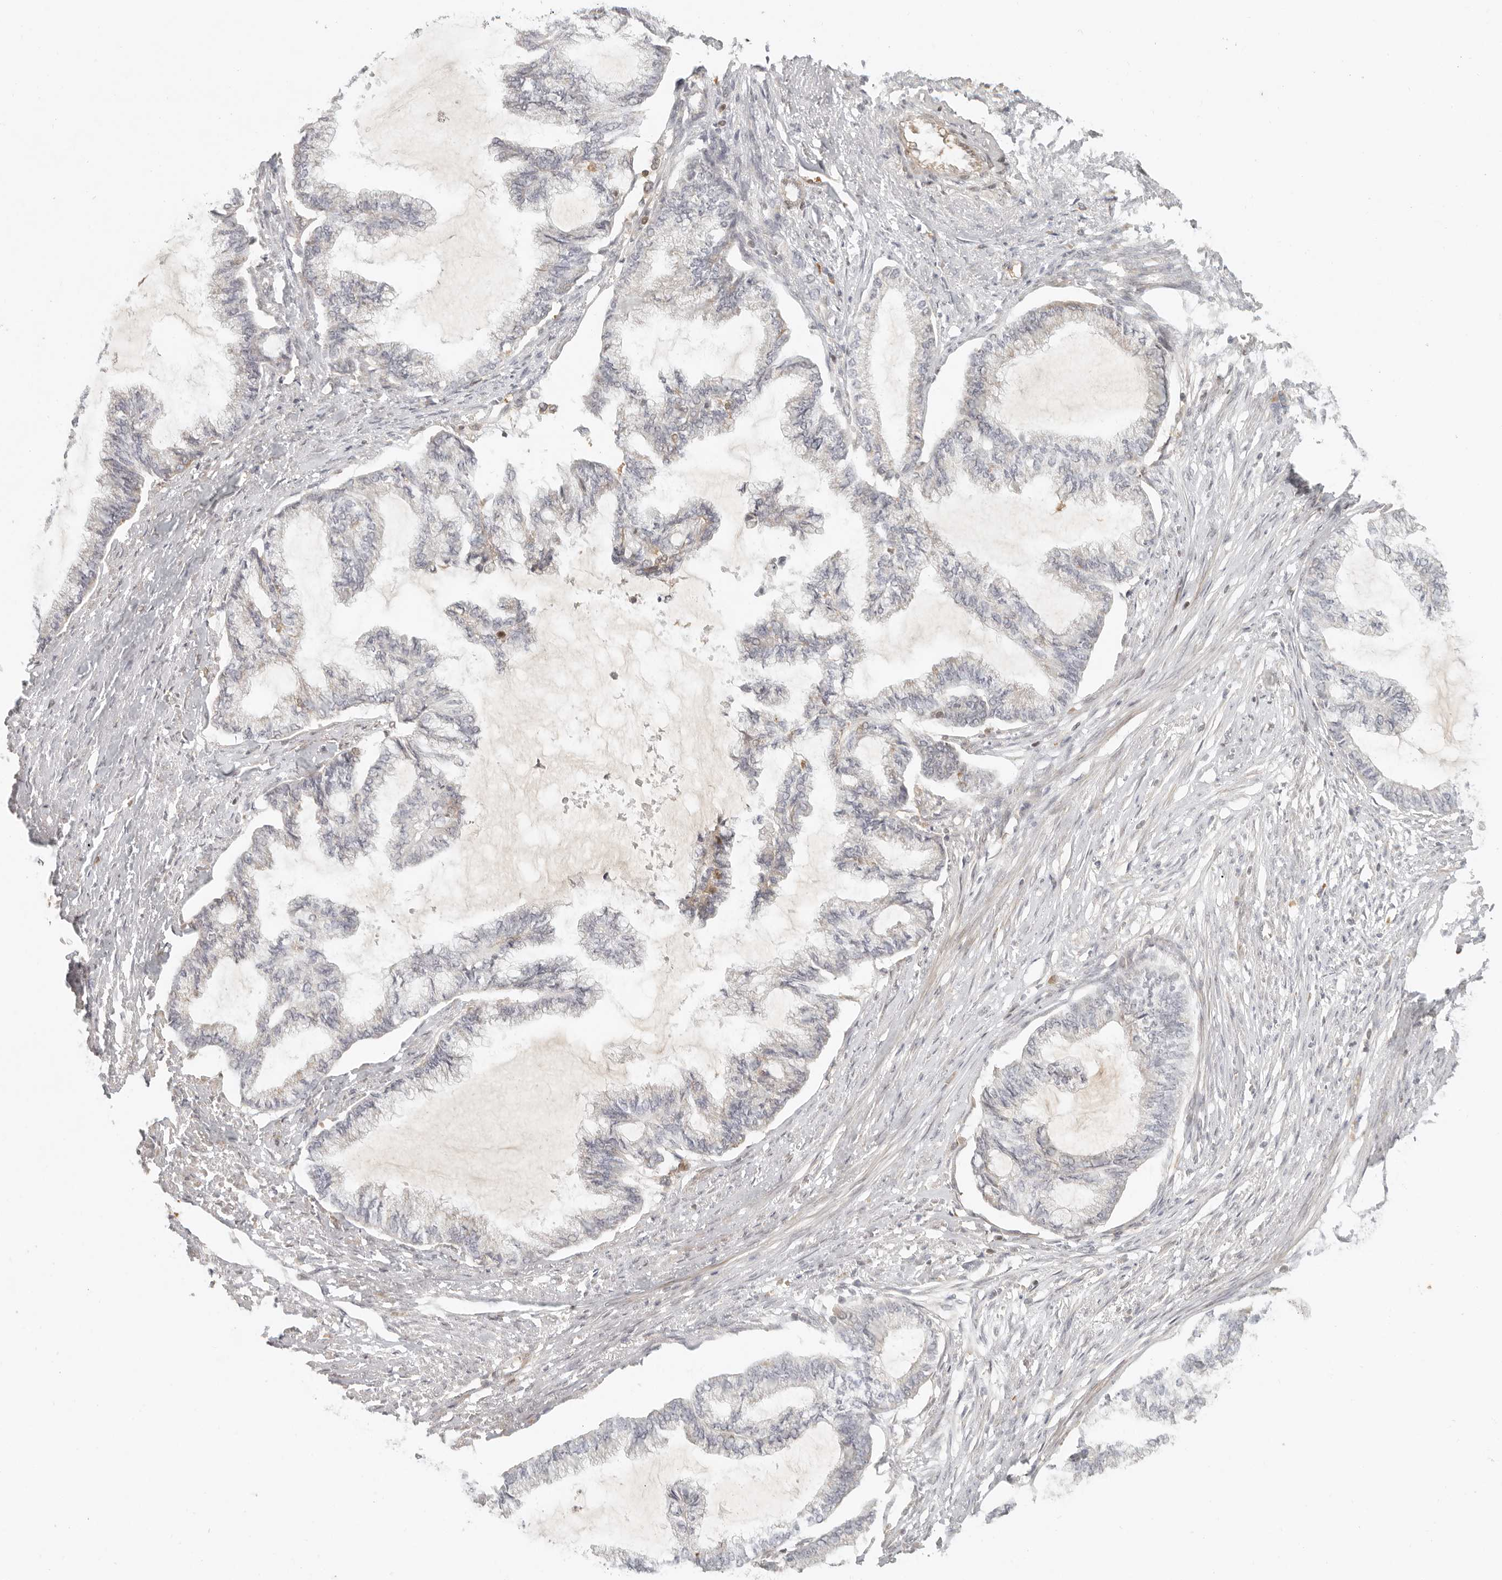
{"staining": {"intensity": "negative", "quantity": "none", "location": "none"}, "tissue": "endometrial cancer", "cell_type": "Tumor cells", "image_type": "cancer", "snomed": [{"axis": "morphology", "description": "Adenocarcinoma, NOS"}, {"axis": "topography", "description": "Endometrium"}], "caption": "The micrograph exhibits no significant positivity in tumor cells of adenocarcinoma (endometrial).", "gene": "AHDC1", "patient": {"sex": "female", "age": 86}}